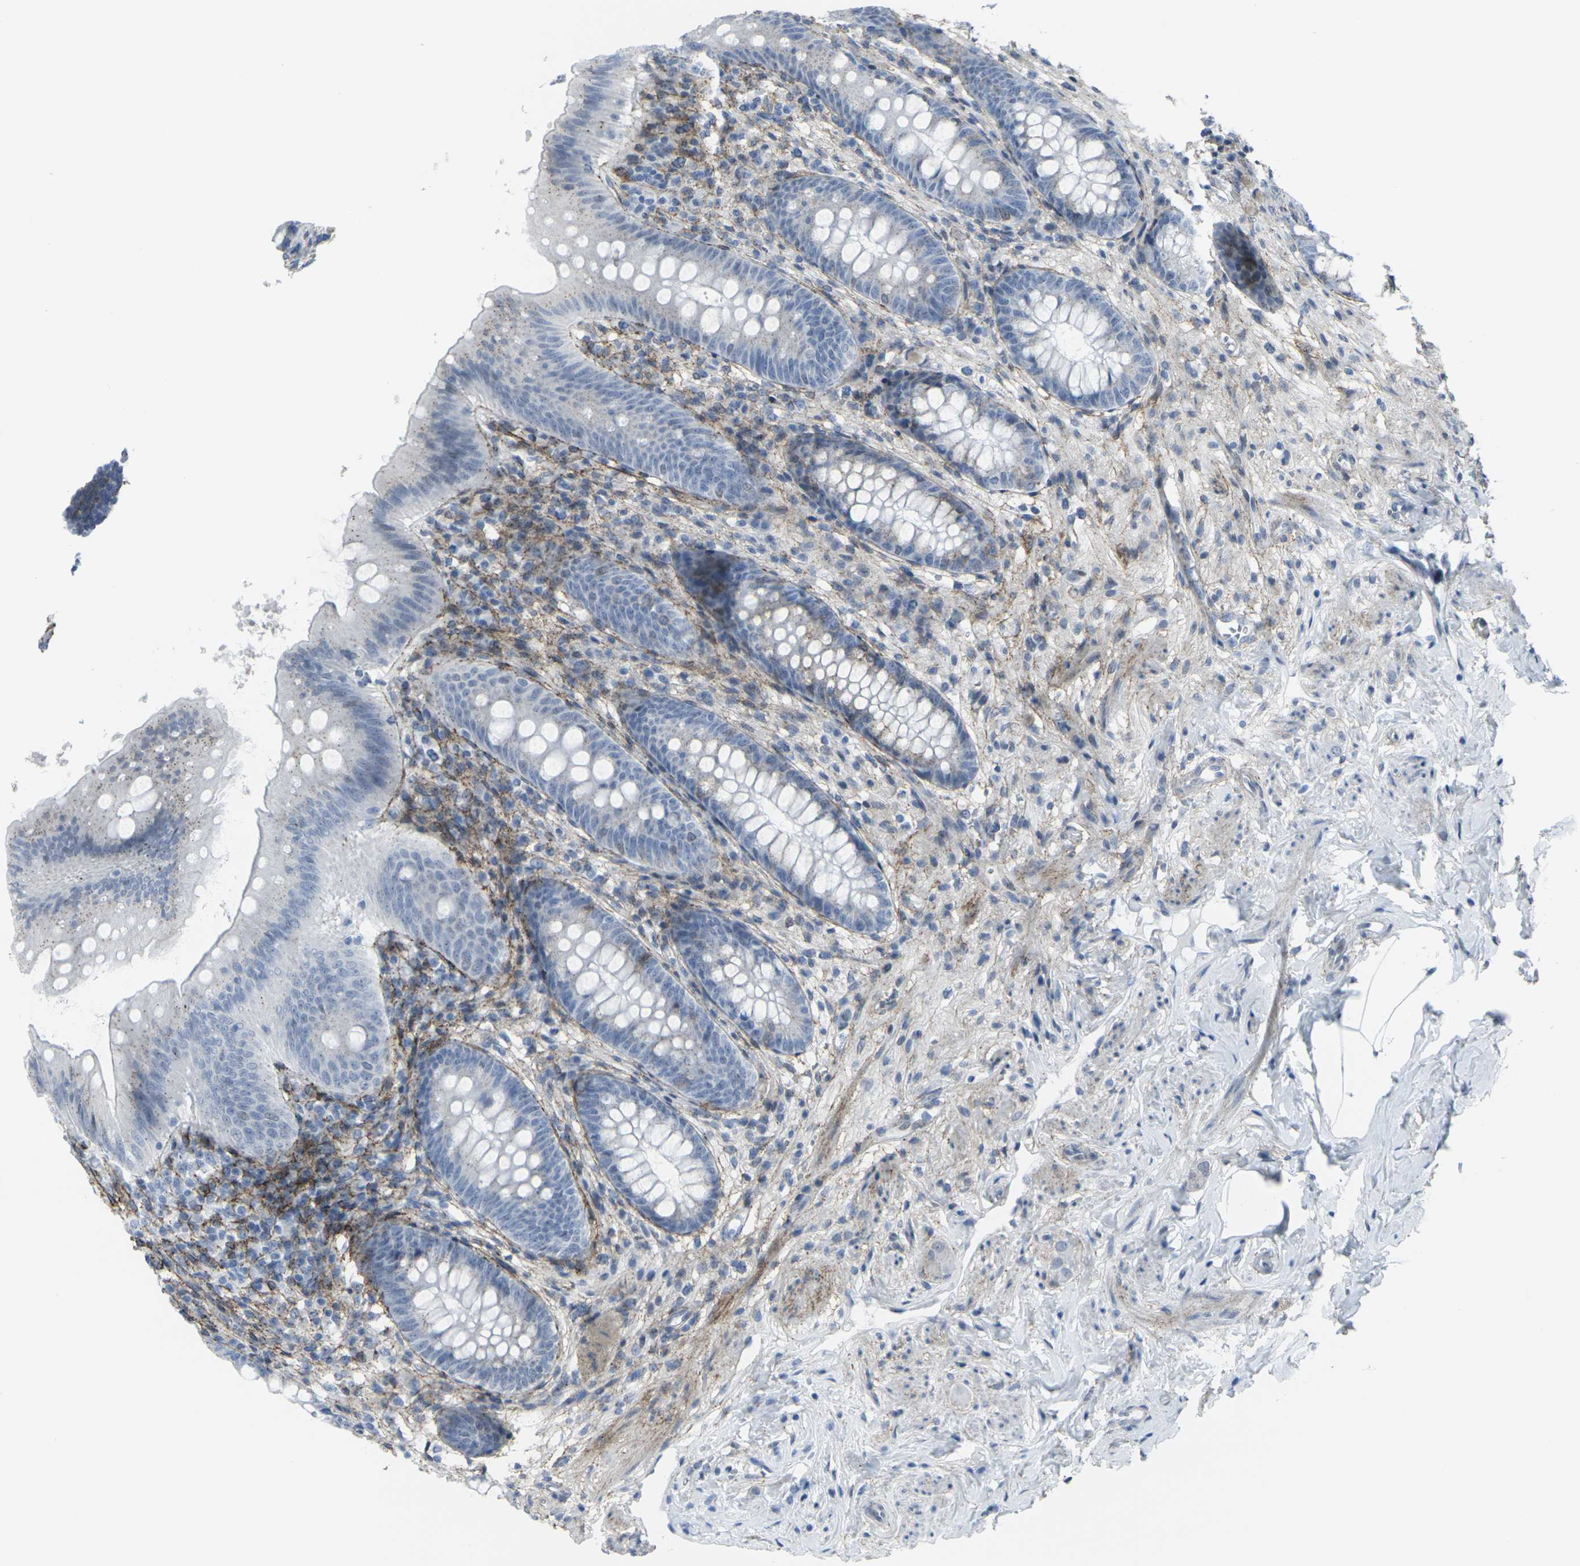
{"staining": {"intensity": "negative", "quantity": "none", "location": "none"}, "tissue": "appendix", "cell_type": "Glandular cells", "image_type": "normal", "snomed": [{"axis": "morphology", "description": "Normal tissue, NOS"}, {"axis": "topography", "description": "Appendix"}], "caption": "High power microscopy histopathology image of an immunohistochemistry (IHC) photomicrograph of normal appendix, revealing no significant expression in glandular cells. (DAB immunohistochemistry (IHC), high magnification).", "gene": "CDH11", "patient": {"sex": "male", "age": 56}}